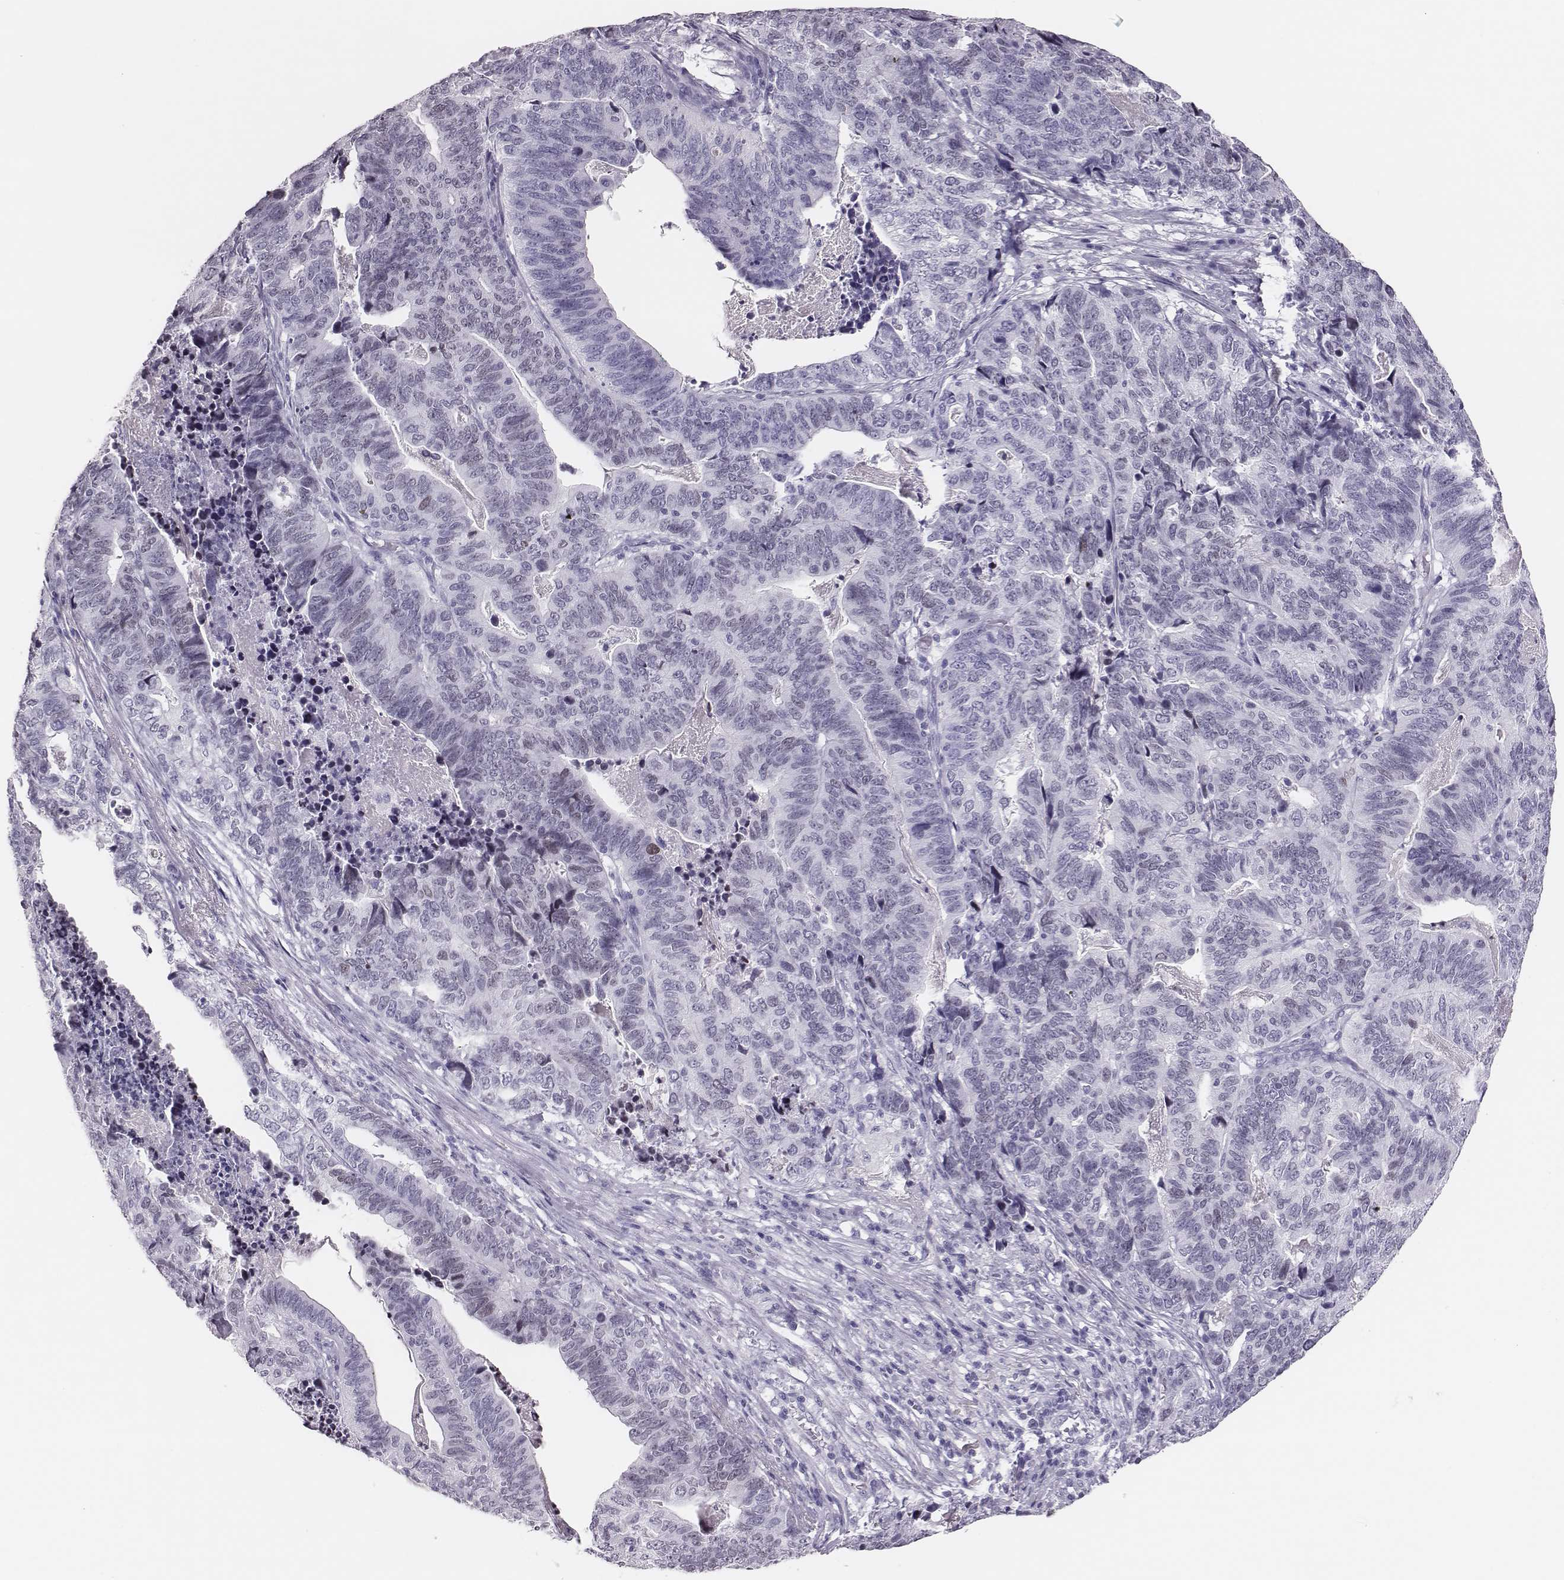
{"staining": {"intensity": "negative", "quantity": "none", "location": "none"}, "tissue": "stomach cancer", "cell_type": "Tumor cells", "image_type": "cancer", "snomed": [{"axis": "morphology", "description": "Adenocarcinoma, NOS"}, {"axis": "topography", "description": "Stomach, upper"}], "caption": "Histopathology image shows no protein expression in tumor cells of stomach adenocarcinoma tissue.", "gene": "H1-6", "patient": {"sex": "female", "age": 67}}